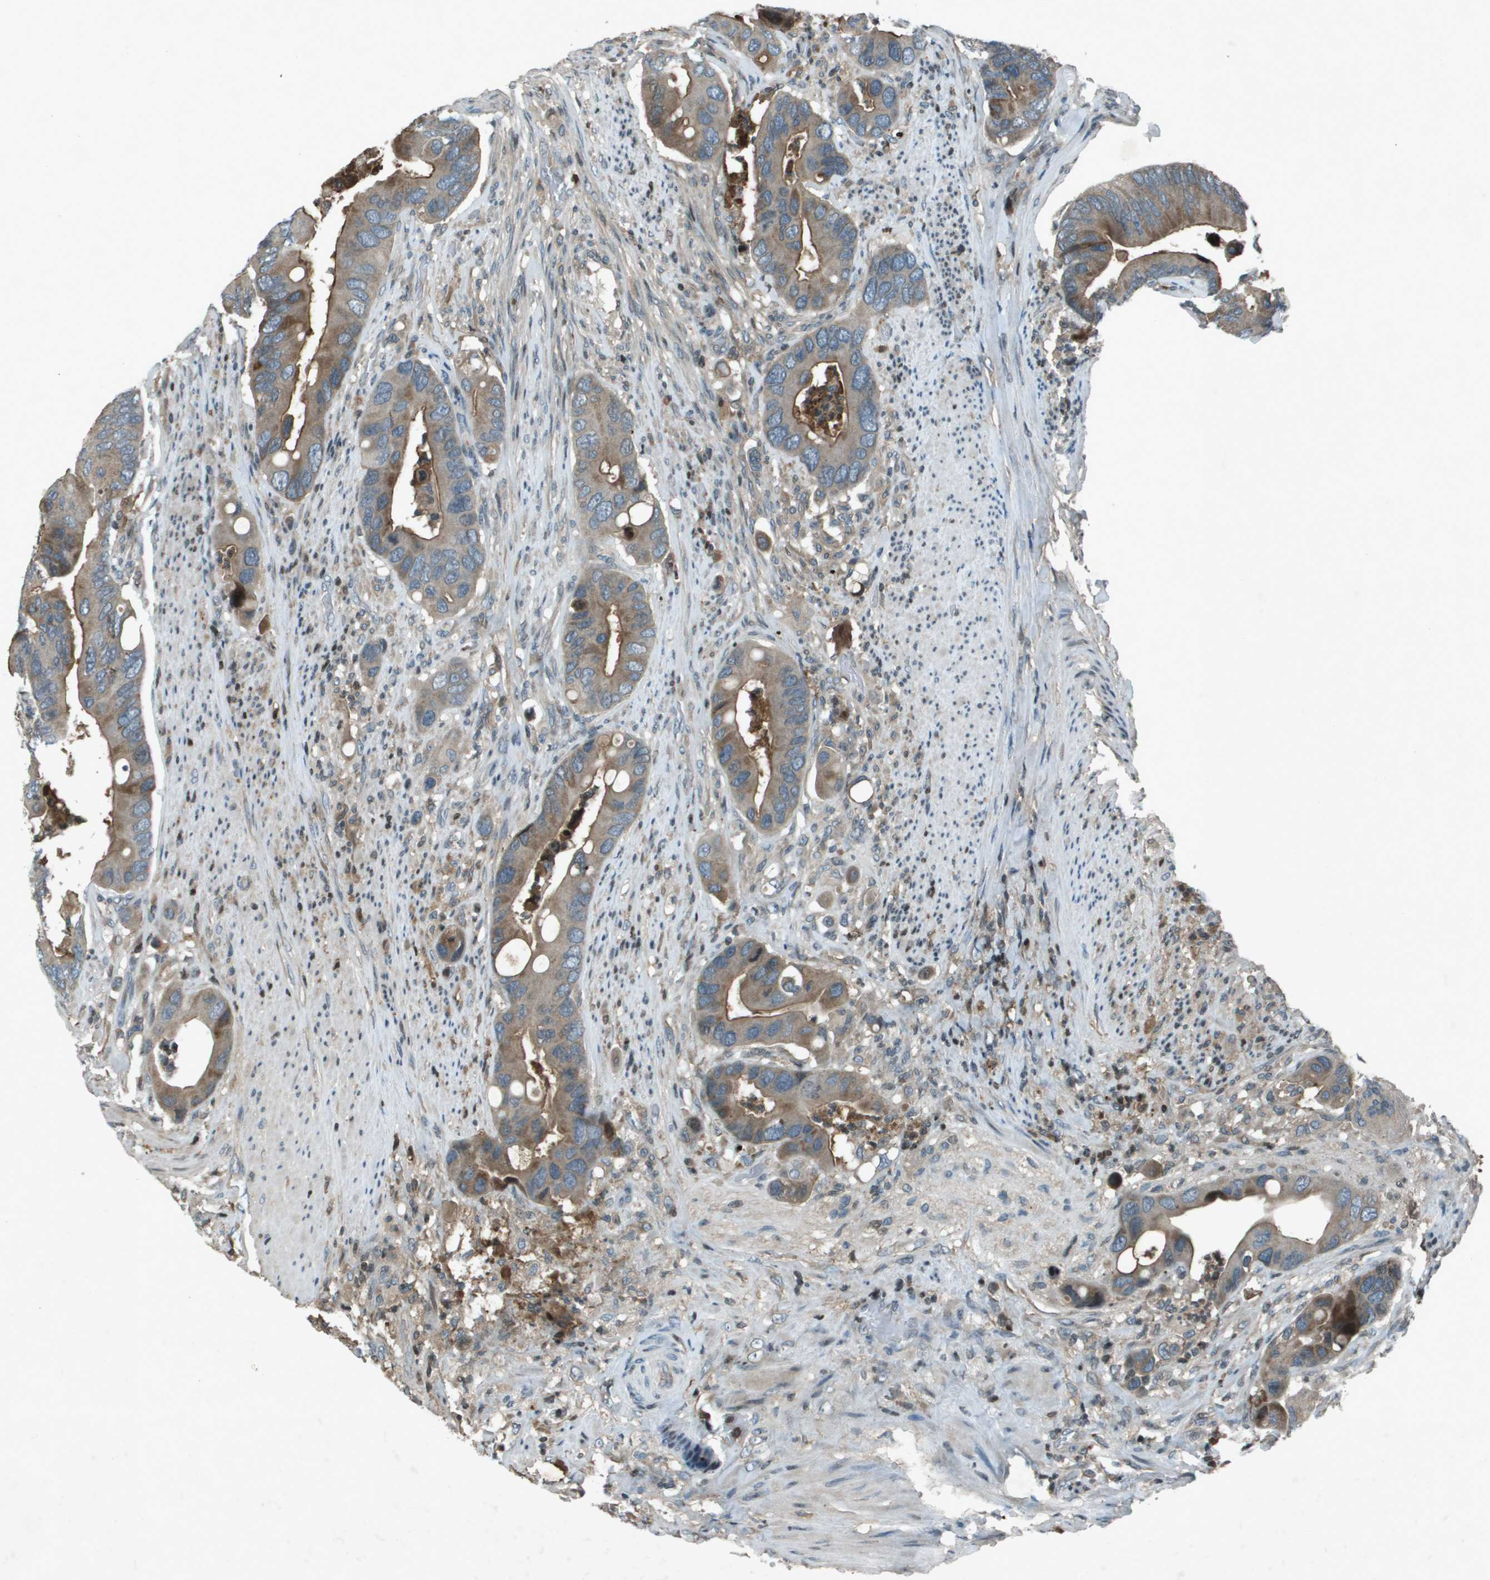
{"staining": {"intensity": "moderate", "quantity": "25%-75%", "location": "cytoplasmic/membranous"}, "tissue": "colorectal cancer", "cell_type": "Tumor cells", "image_type": "cancer", "snomed": [{"axis": "morphology", "description": "Adenocarcinoma, NOS"}, {"axis": "topography", "description": "Rectum"}], "caption": "An image of colorectal adenocarcinoma stained for a protein demonstrates moderate cytoplasmic/membranous brown staining in tumor cells.", "gene": "CXCL12", "patient": {"sex": "female", "age": 57}}